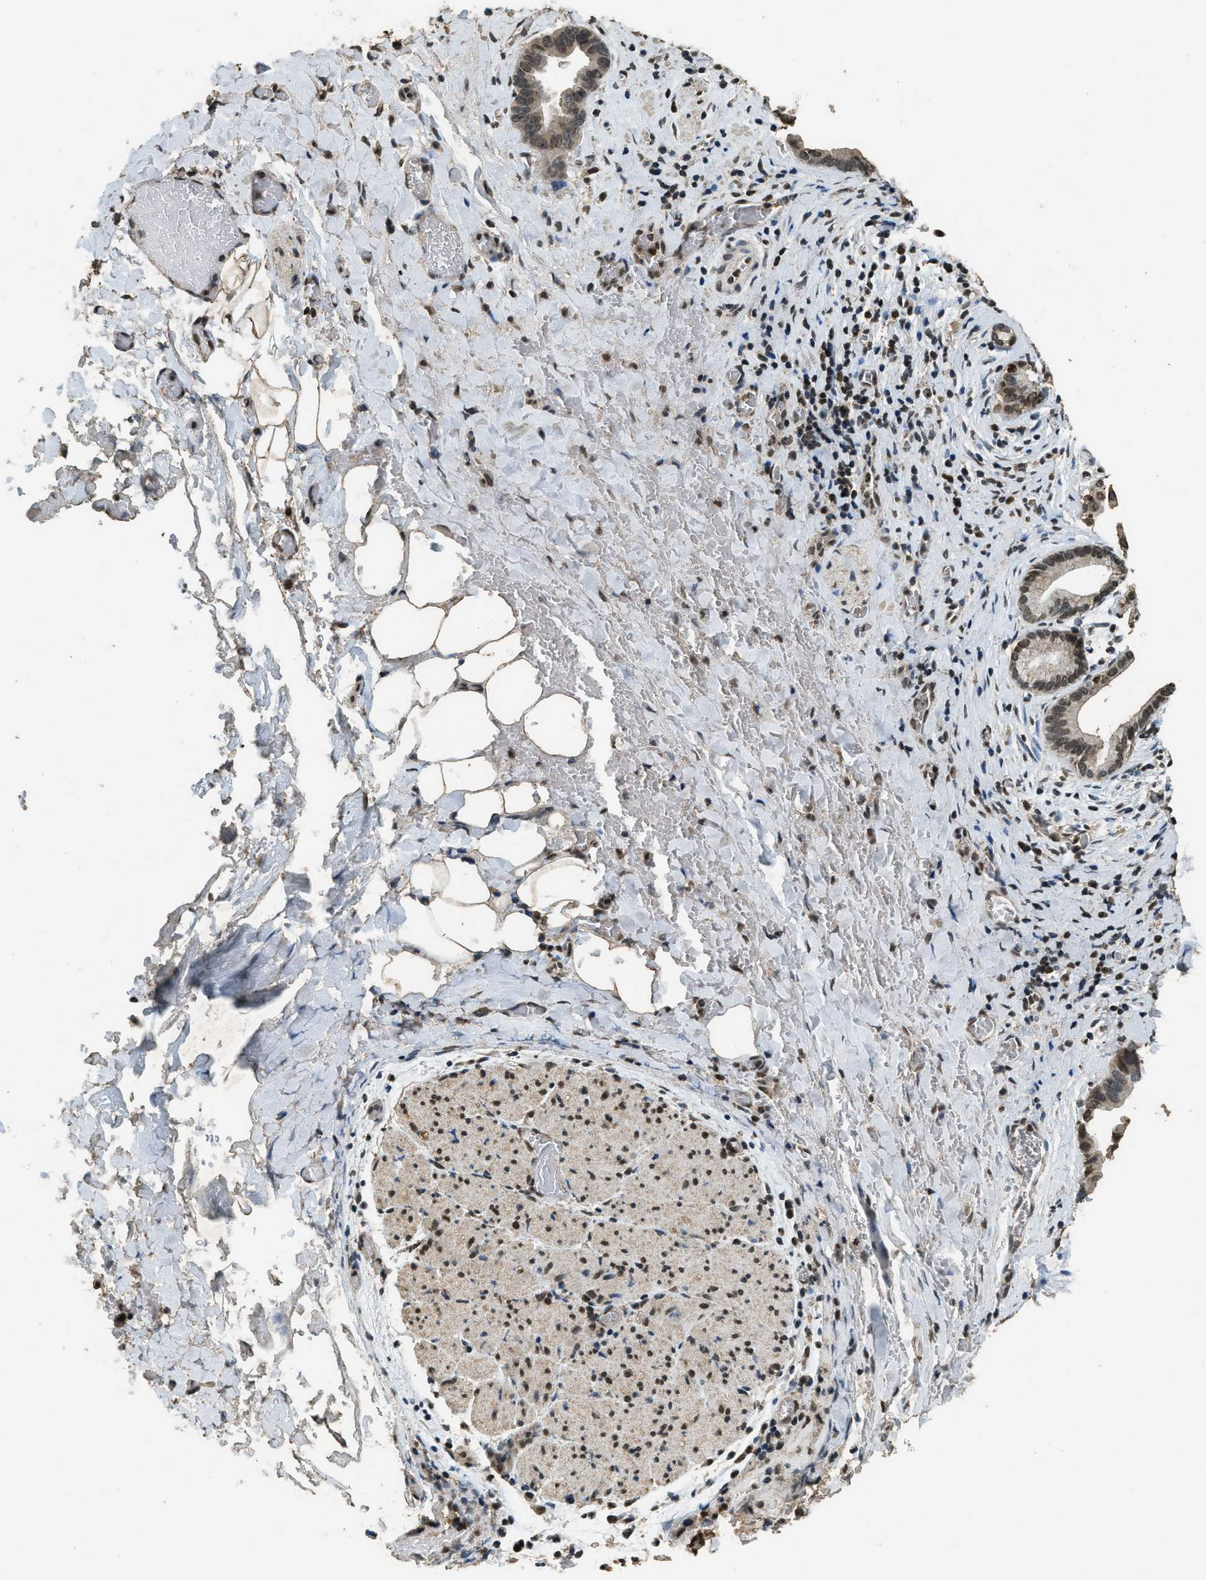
{"staining": {"intensity": "moderate", "quantity": ">75%", "location": "nuclear"}, "tissue": "liver cancer", "cell_type": "Tumor cells", "image_type": "cancer", "snomed": [{"axis": "morphology", "description": "Cholangiocarcinoma"}, {"axis": "topography", "description": "Liver"}], "caption": "This is a photomicrograph of immunohistochemistry staining of cholangiocarcinoma (liver), which shows moderate staining in the nuclear of tumor cells.", "gene": "MYB", "patient": {"sex": "female", "age": 55}}